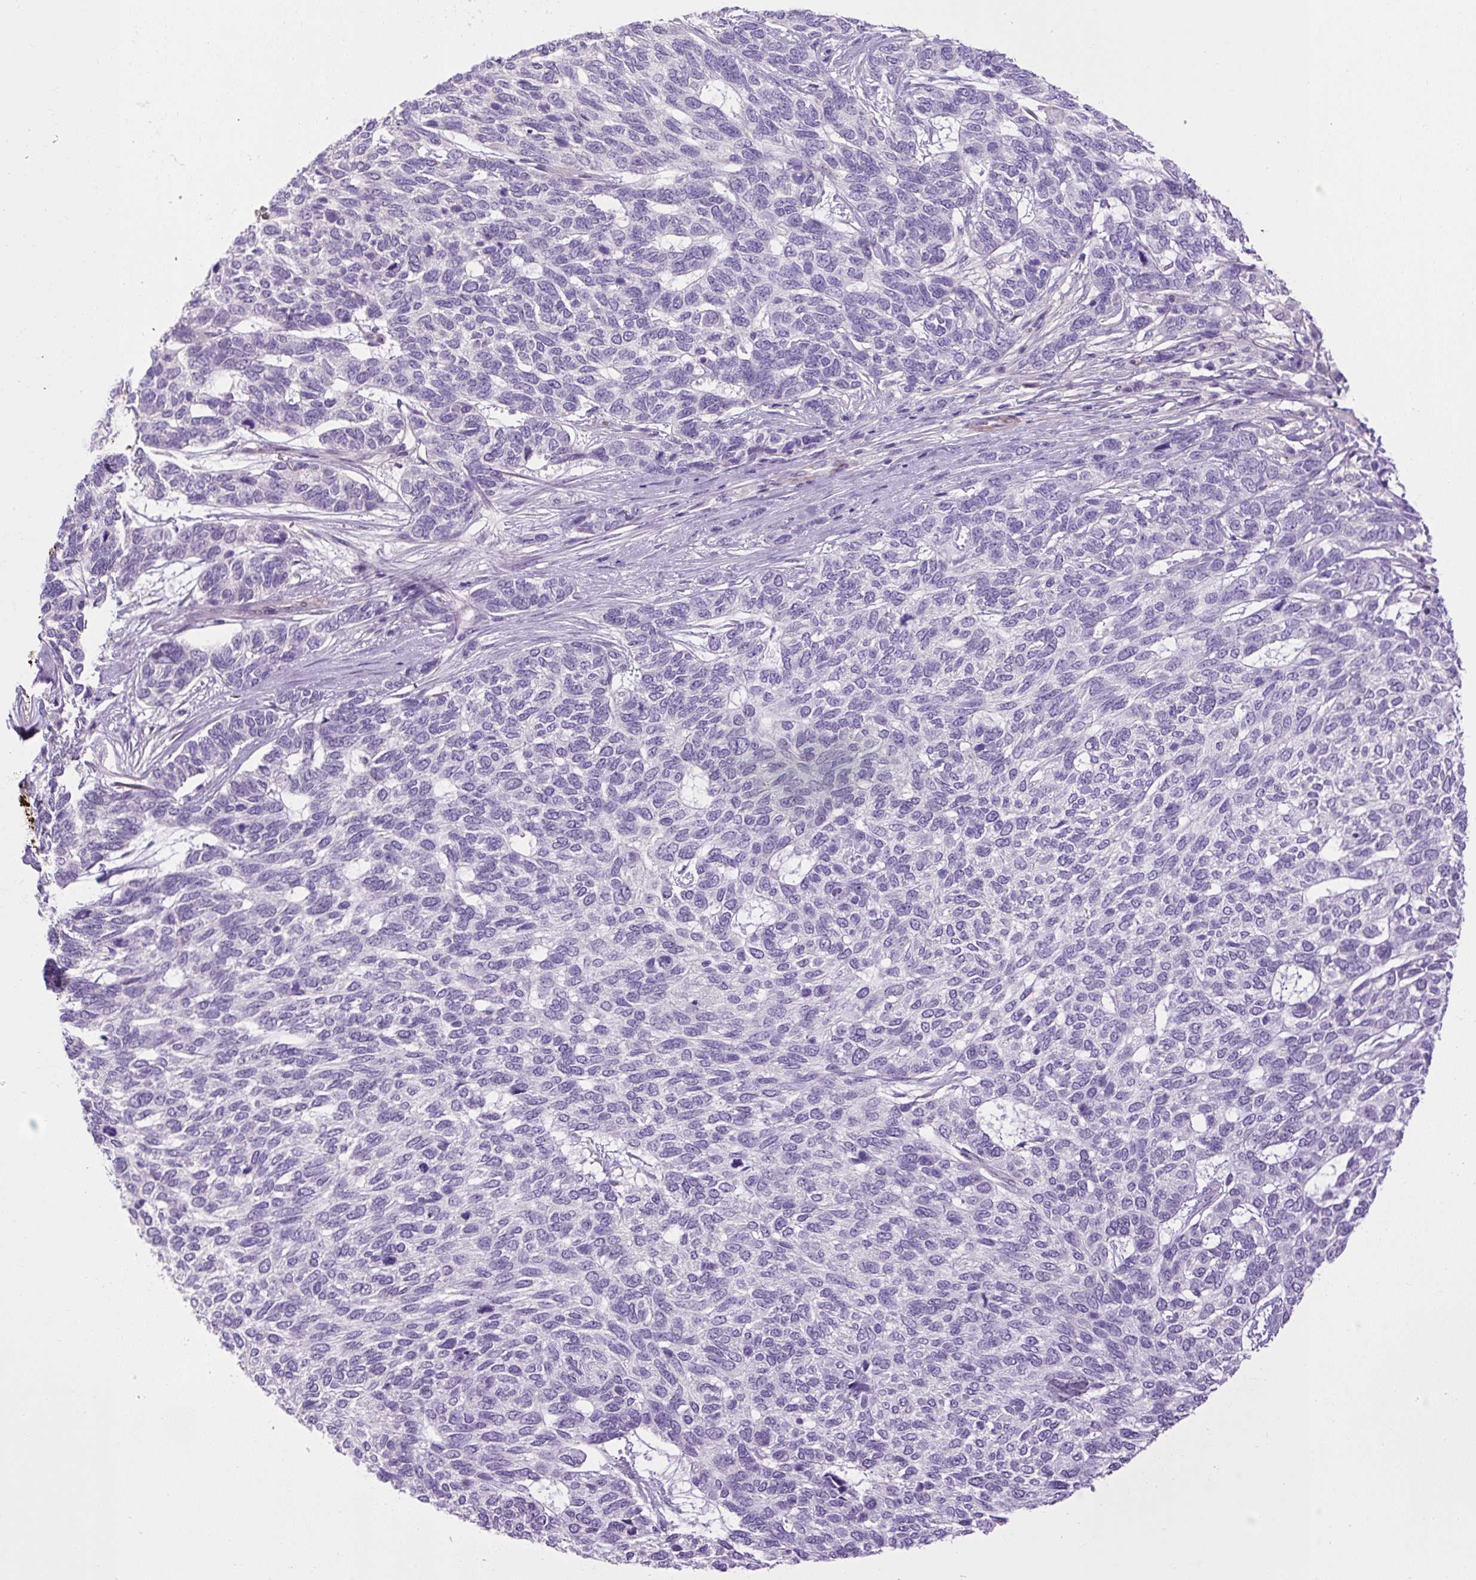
{"staining": {"intensity": "negative", "quantity": "none", "location": "none"}, "tissue": "skin cancer", "cell_type": "Tumor cells", "image_type": "cancer", "snomed": [{"axis": "morphology", "description": "Basal cell carcinoma"}, {"axis": "topography", "description": "Skin"}], "caption": "High power microscopy histopathology image of an IHC histopathology image of skin cancer, revealing no significant expression in tumor cells.", "gene": "VWA7", "patient": {"sex": "female", "age": 65}}